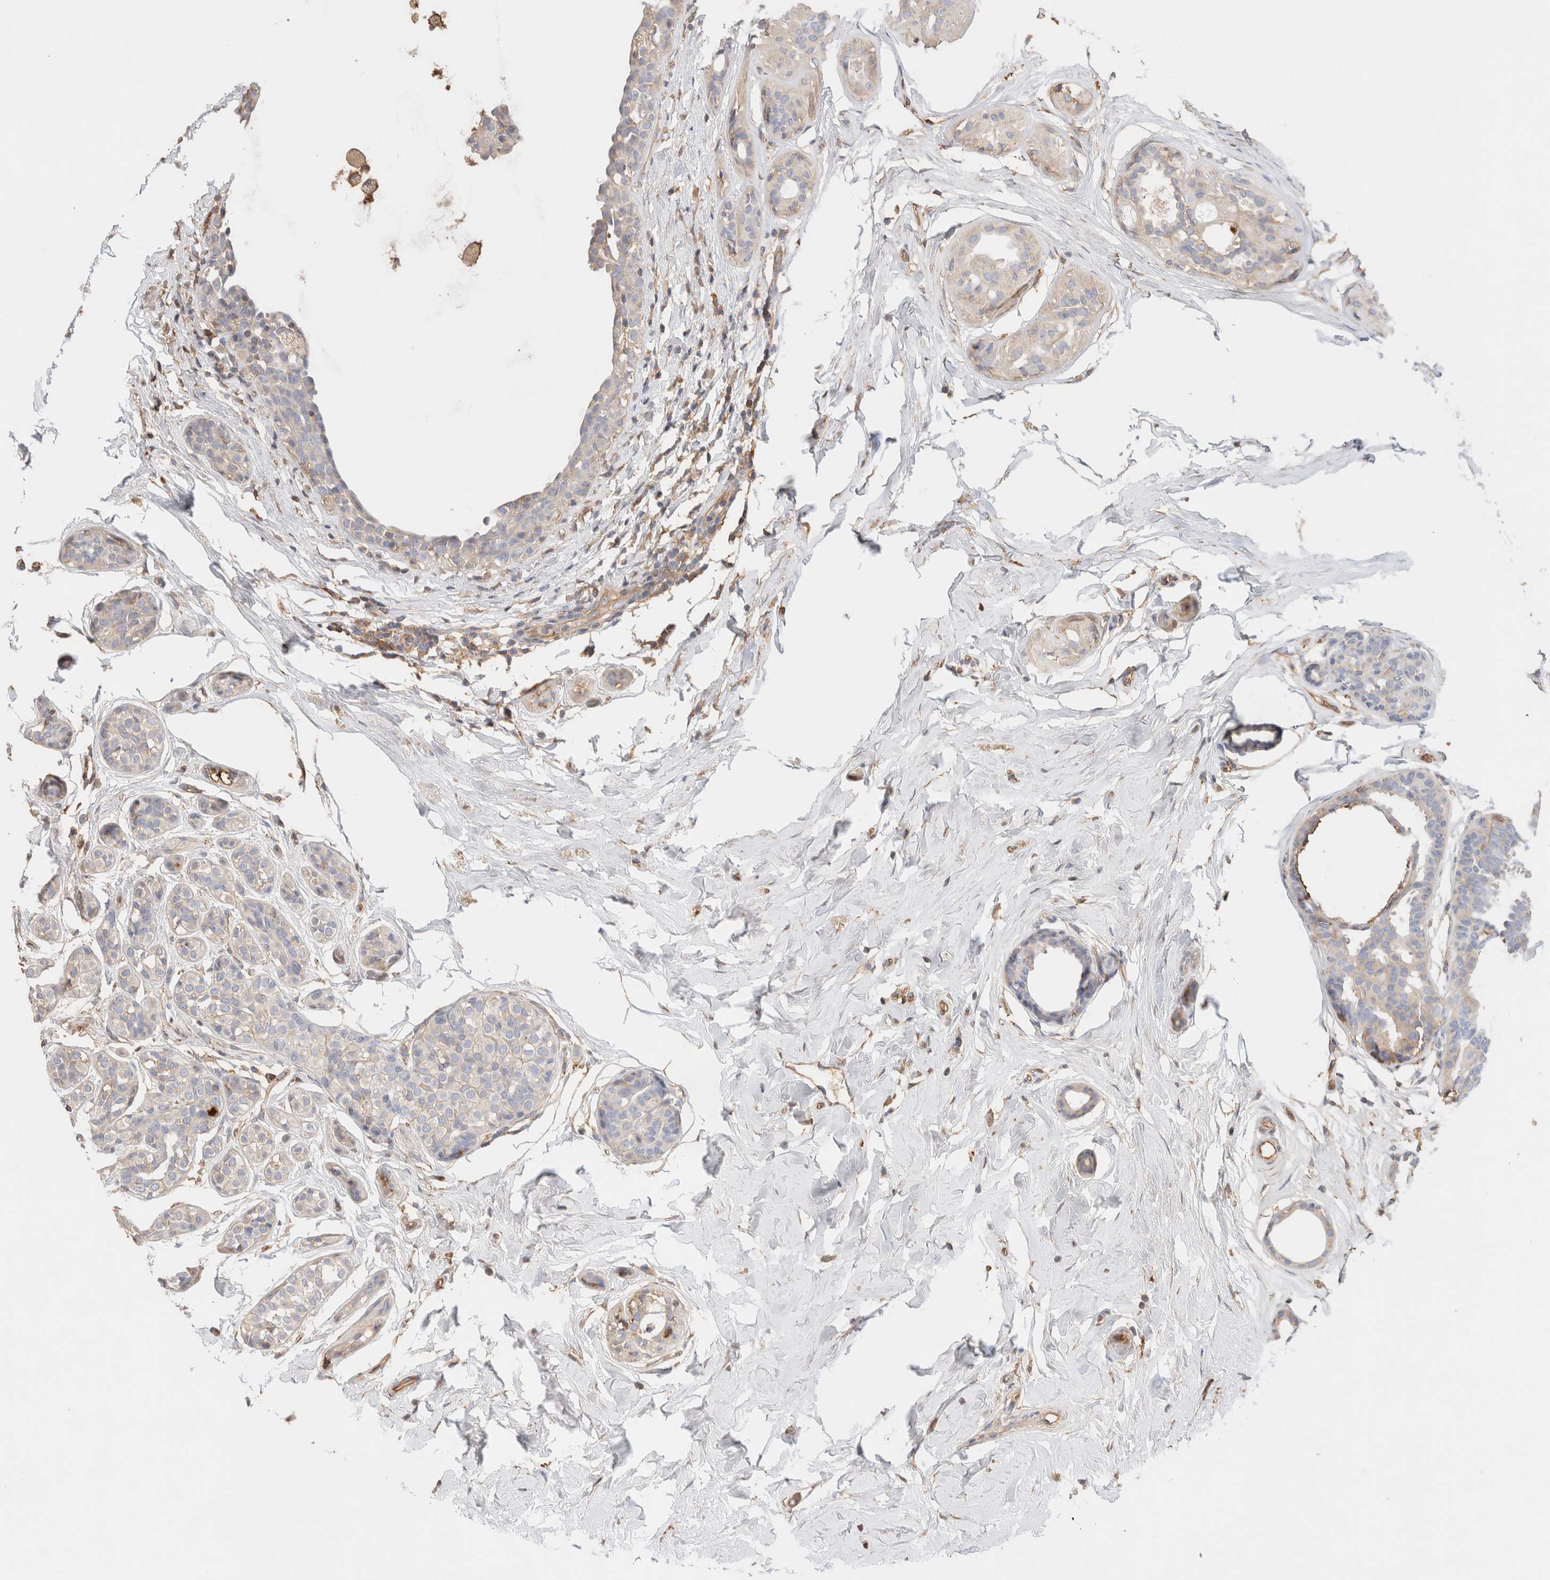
{"staining": {"intensity": "weak", "quantity": "<25%", "location": "cytoplasmic/membranous"}, "tissue": "breast cancer", "cell_type": "Tumor cells", "image_type": "cancer", "snomed": [{"axis": "morphology", "description": "Duct carcinoma"}, {"axis": "topography", "description": "Breast"}], "caption": "Immunohistochemistry image of breast invasive ductal carcinoma stained for a protein (brown), which shows no positivity in tumor cells.", "gene": "PROS1", "patient": {"sex": "female", "age": 55}}